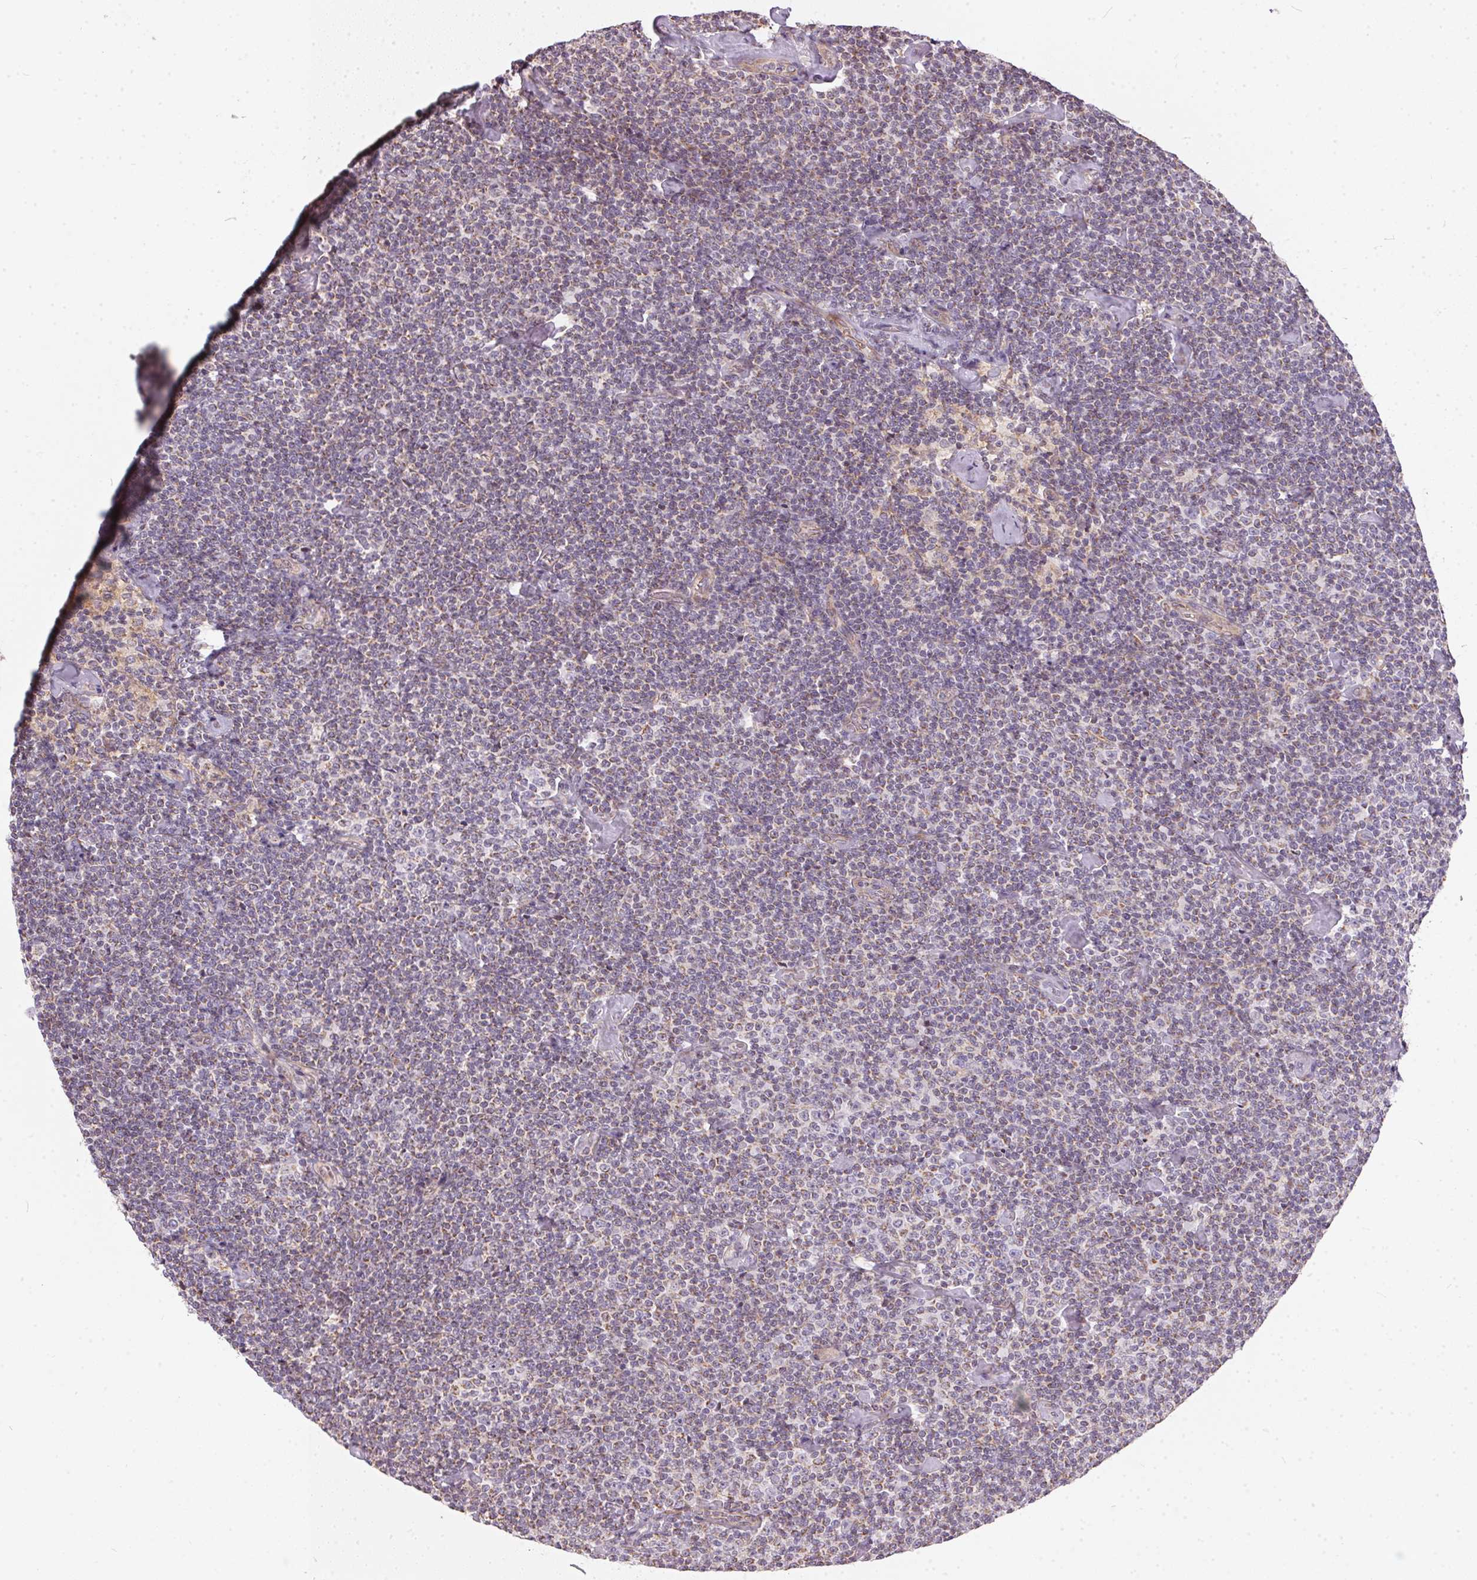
{"staining": {"intensity": "negative", "quantity": "none", "location": "none"}, "tissue": "lymphoma", "cell_type": "Tumor cells", "image_type": "cancer", "snomed": [{"axis": "morphology", "description": "Malignant lymphoma, non-Hodgkin's type, Low grade"}, {"axis": "topography", "description": "Lymph node"}], "caption": "IHC of human low-grade malignant lymphoma, non-Hodgkin's type reveals no expression in tumor cells.", "gene": "VWA5B2", "patient": {"sex": "male", "age": 81}}